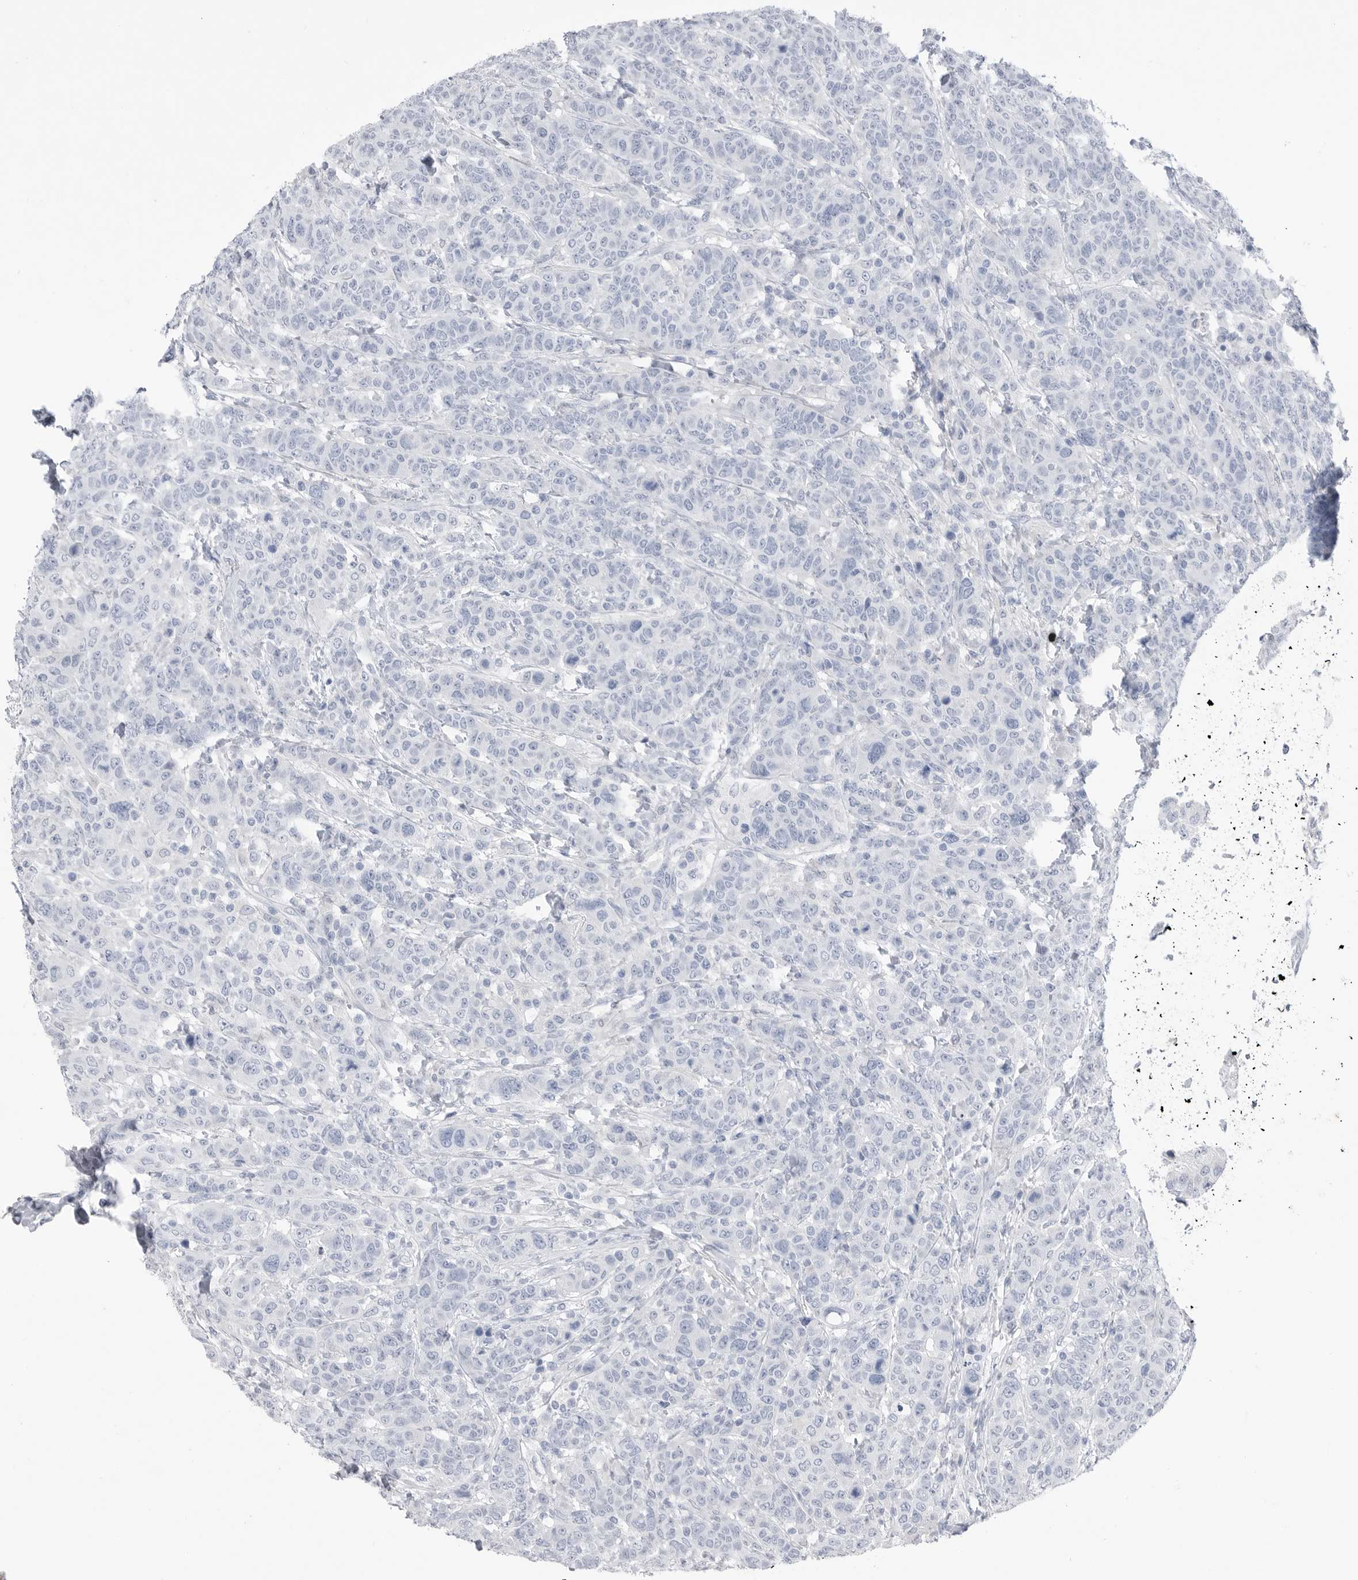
{"staining": {"intensity": "negative", "quantity": "none", "location": "none"}, "tissue": "breast cancer", "cell_type": "Tumor cells", "image_type": "cancer", "snomed": [{"axis": "morphology", "description": "Duct carcinoma"}, {"axis": "topography", "description": "Breast"}], "caption": "This is an immunohistochemistry (IHC) photomicrograph of breast cancer. There is no expression in tumor cells.", "gene": "ABHD12", "patient": {"sex": "female", "age": 37}}